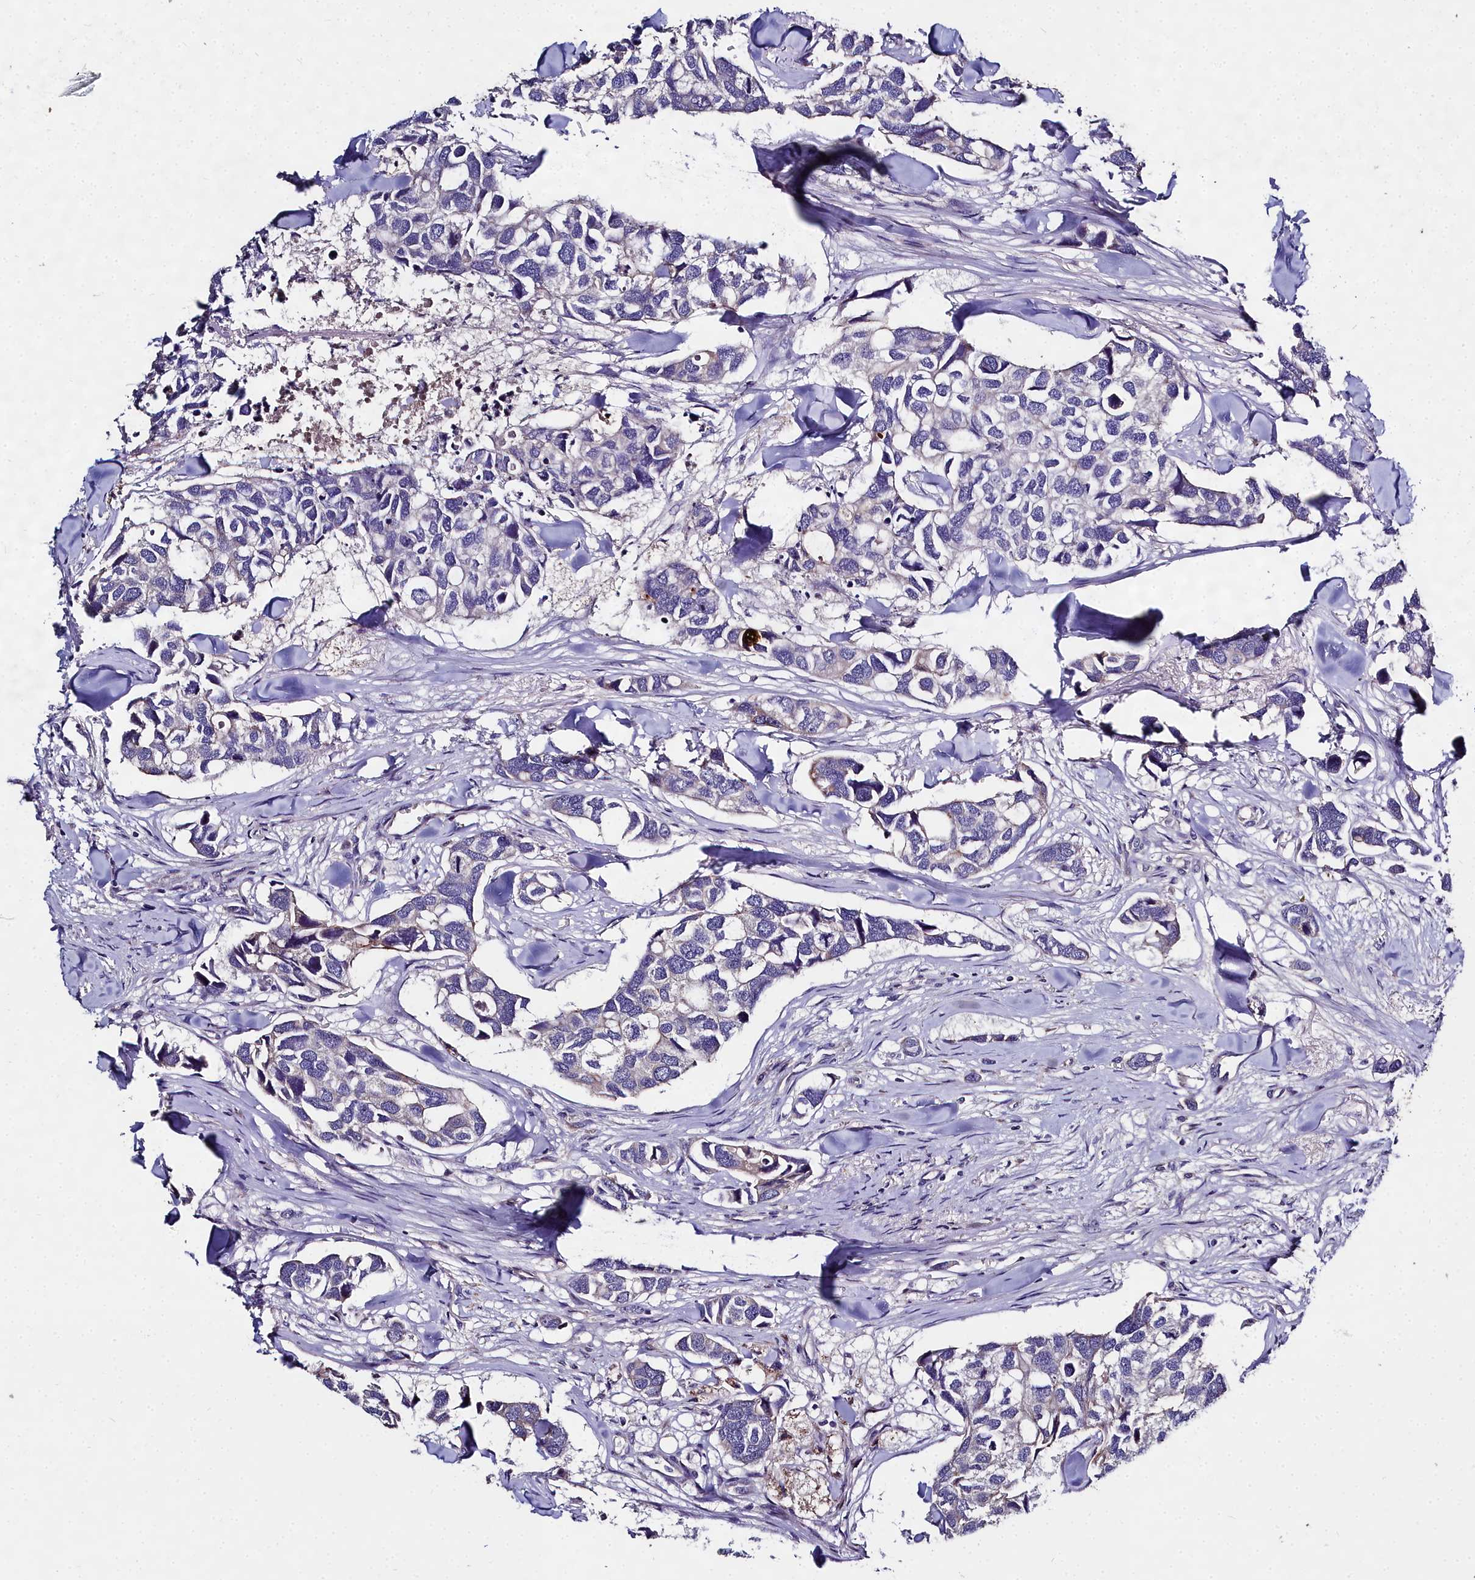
{"staining": {"intensity": "negative", "quantity": "none", "location": "none"}, "tissue": "breast cancer", "cell_type": "Tumor cells", "image_type": "cancer", "snomed": [{"axis": "morphology", "description": "Duct carcinoma"}, {"axis": "topography", "description": "Breast"}], "caption": "This is a micrograph of IHC staining of breast intraductal carcinoma, which shows no positivity in tumor cells.", "gene": "NT5M", "patient": {"sex": "female", "age": 83}}